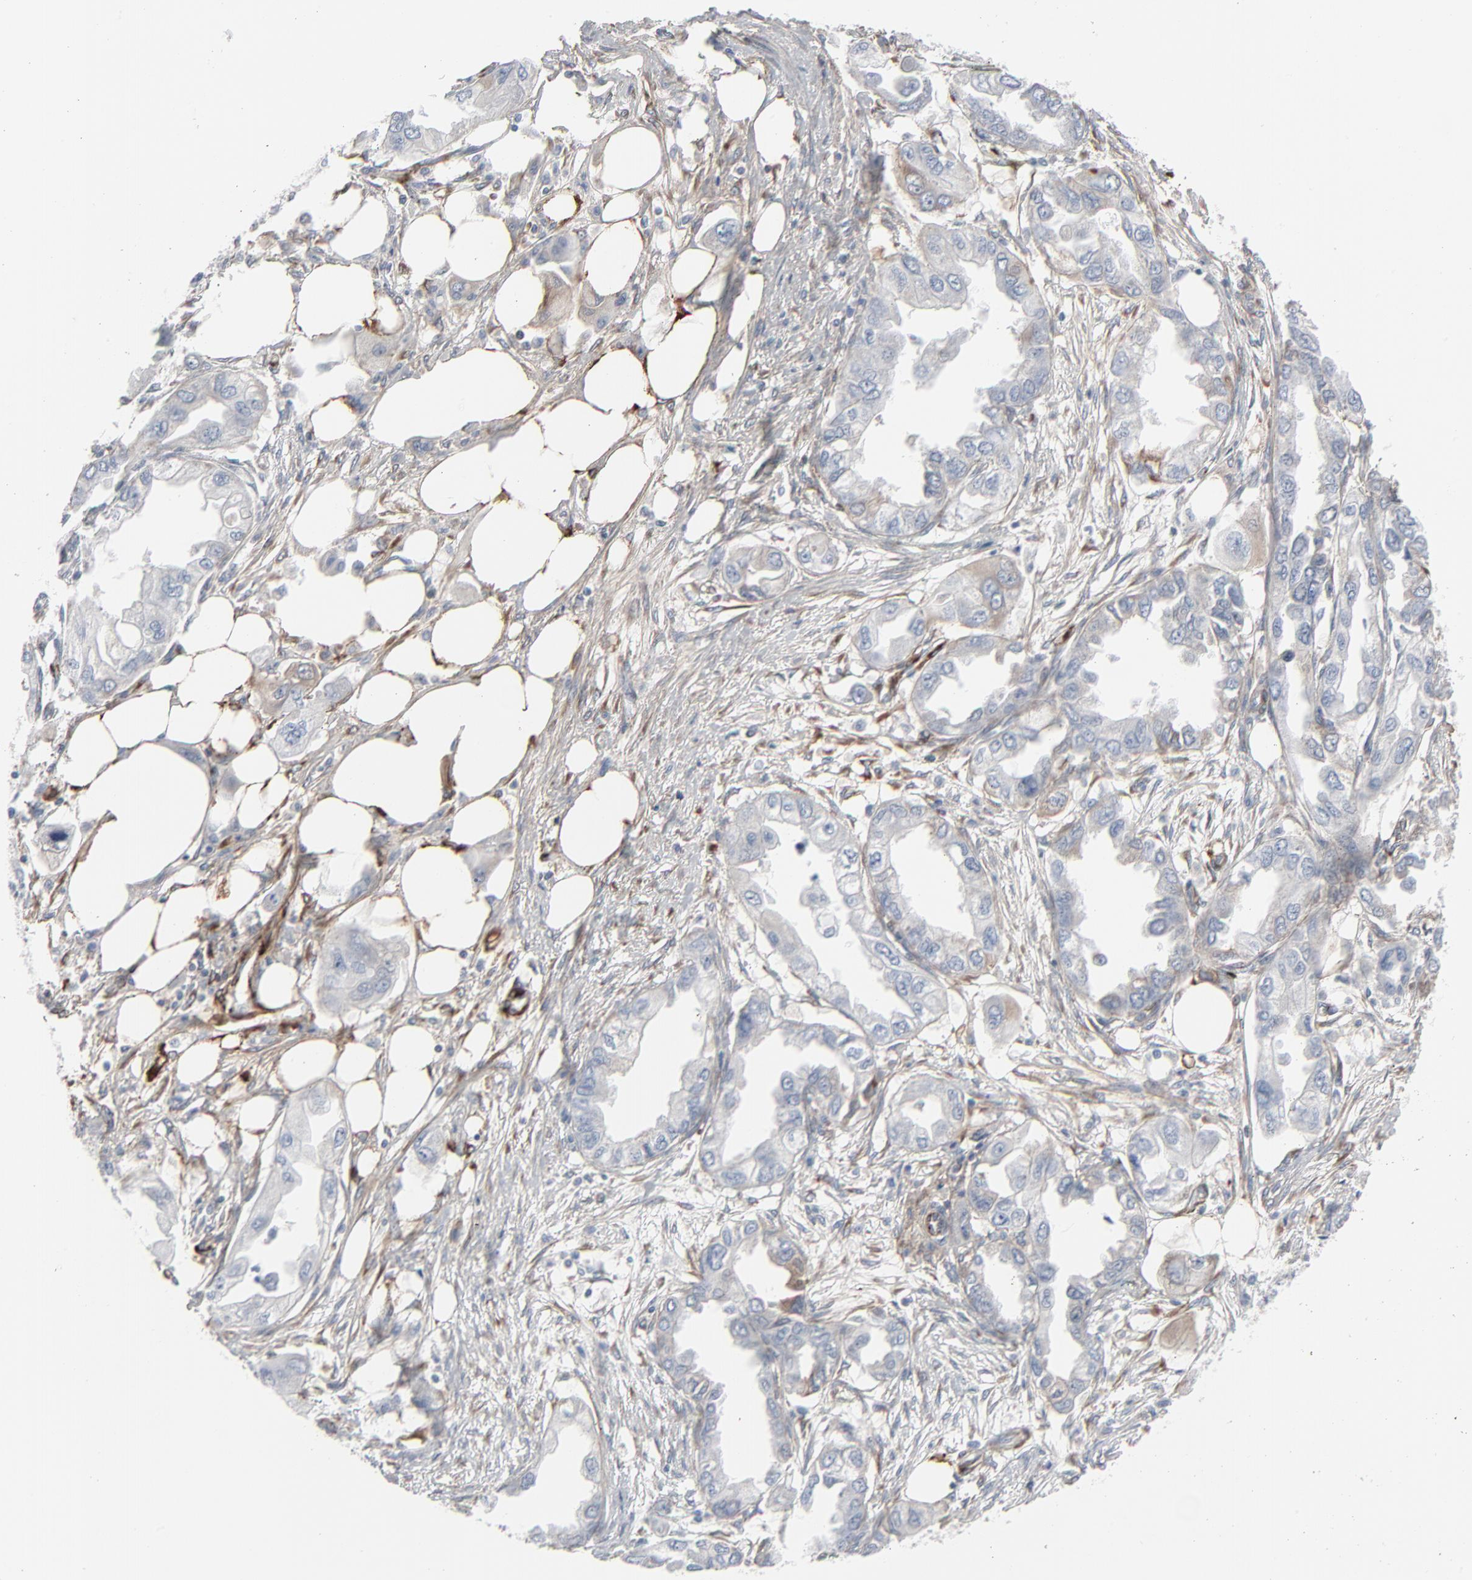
{"staining": {"intensity": "negative", "quantity": "none", "location": "none"}, "tissue": "endometrial cancer", "cell_type": "Tumor cells", "image_type": "cancer", "snomed": [{"axis": "morphology", "description": "Adenocarcinoma, NOS"}, {"axis": "topography", "description": "Endometrium"}], "caption": "Immunohistochemistry (IHC) of adenocarcinoma (endometrial) demonstrates no staining in tumor cells.", "gene": "BGN", "patient": {"sex": "female", "age": 67}}